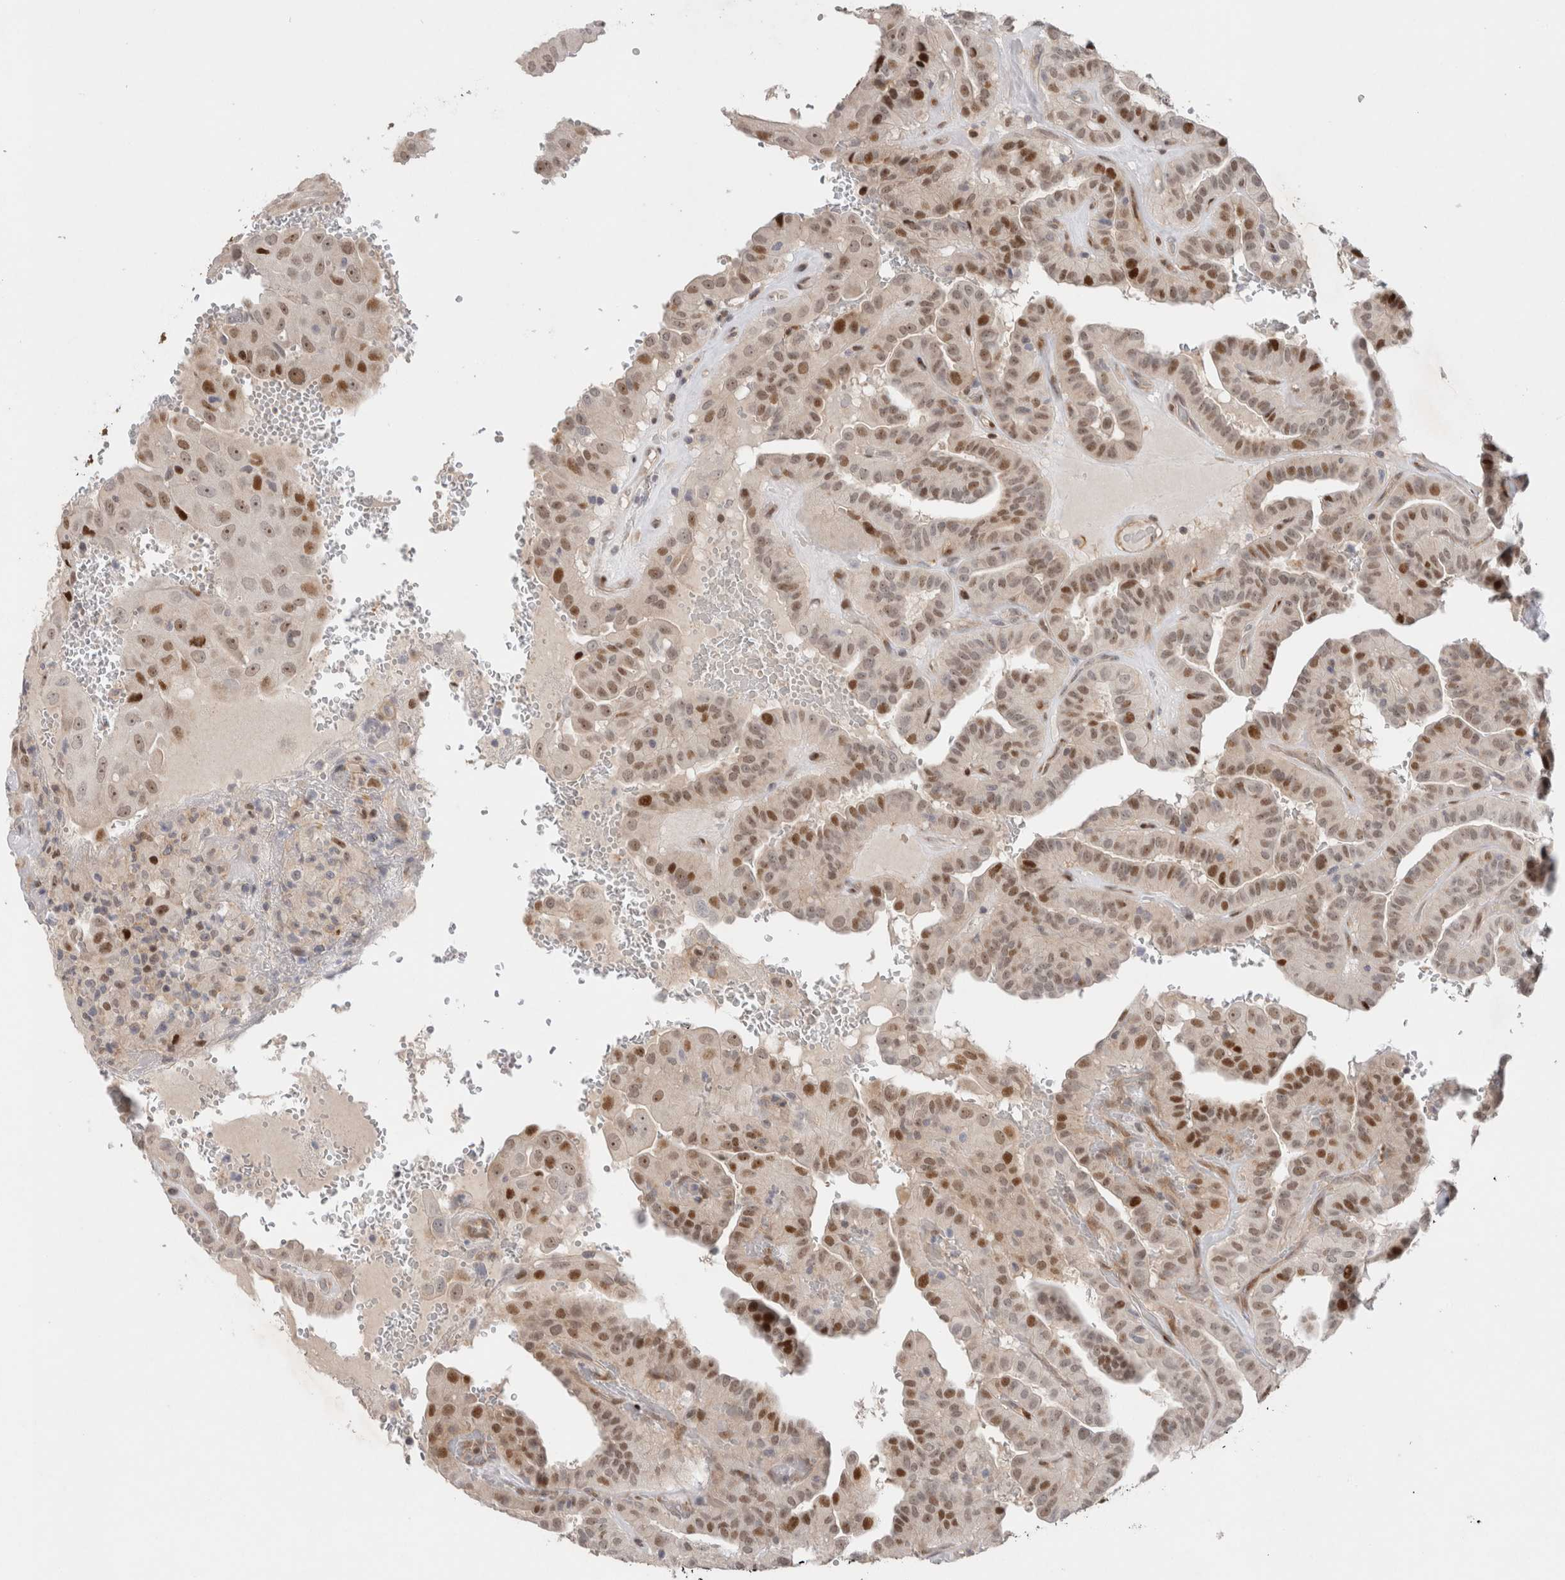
{"staining": {"intensity": "moderate", "quantity": ">75%", "location": "nuclear"}, "tissue": "thyroid cancer", "cell_type": "Tumor cells", "image_type": "cancer", "snomed": [{"axis": "morphology", "description": "Papillary adenocarcinoma, NOS"}, {"axis": "topography", "description": "Thyroid gland"}], "caption": "Papillary adenocarcinoma (thyroid) was stained to show a protein in brown. There is medium levels of moderate nuclear expression in about >75% of tumor cells.", "gene": "TCF4", "patient": {"sex": "male", "age": 77}}